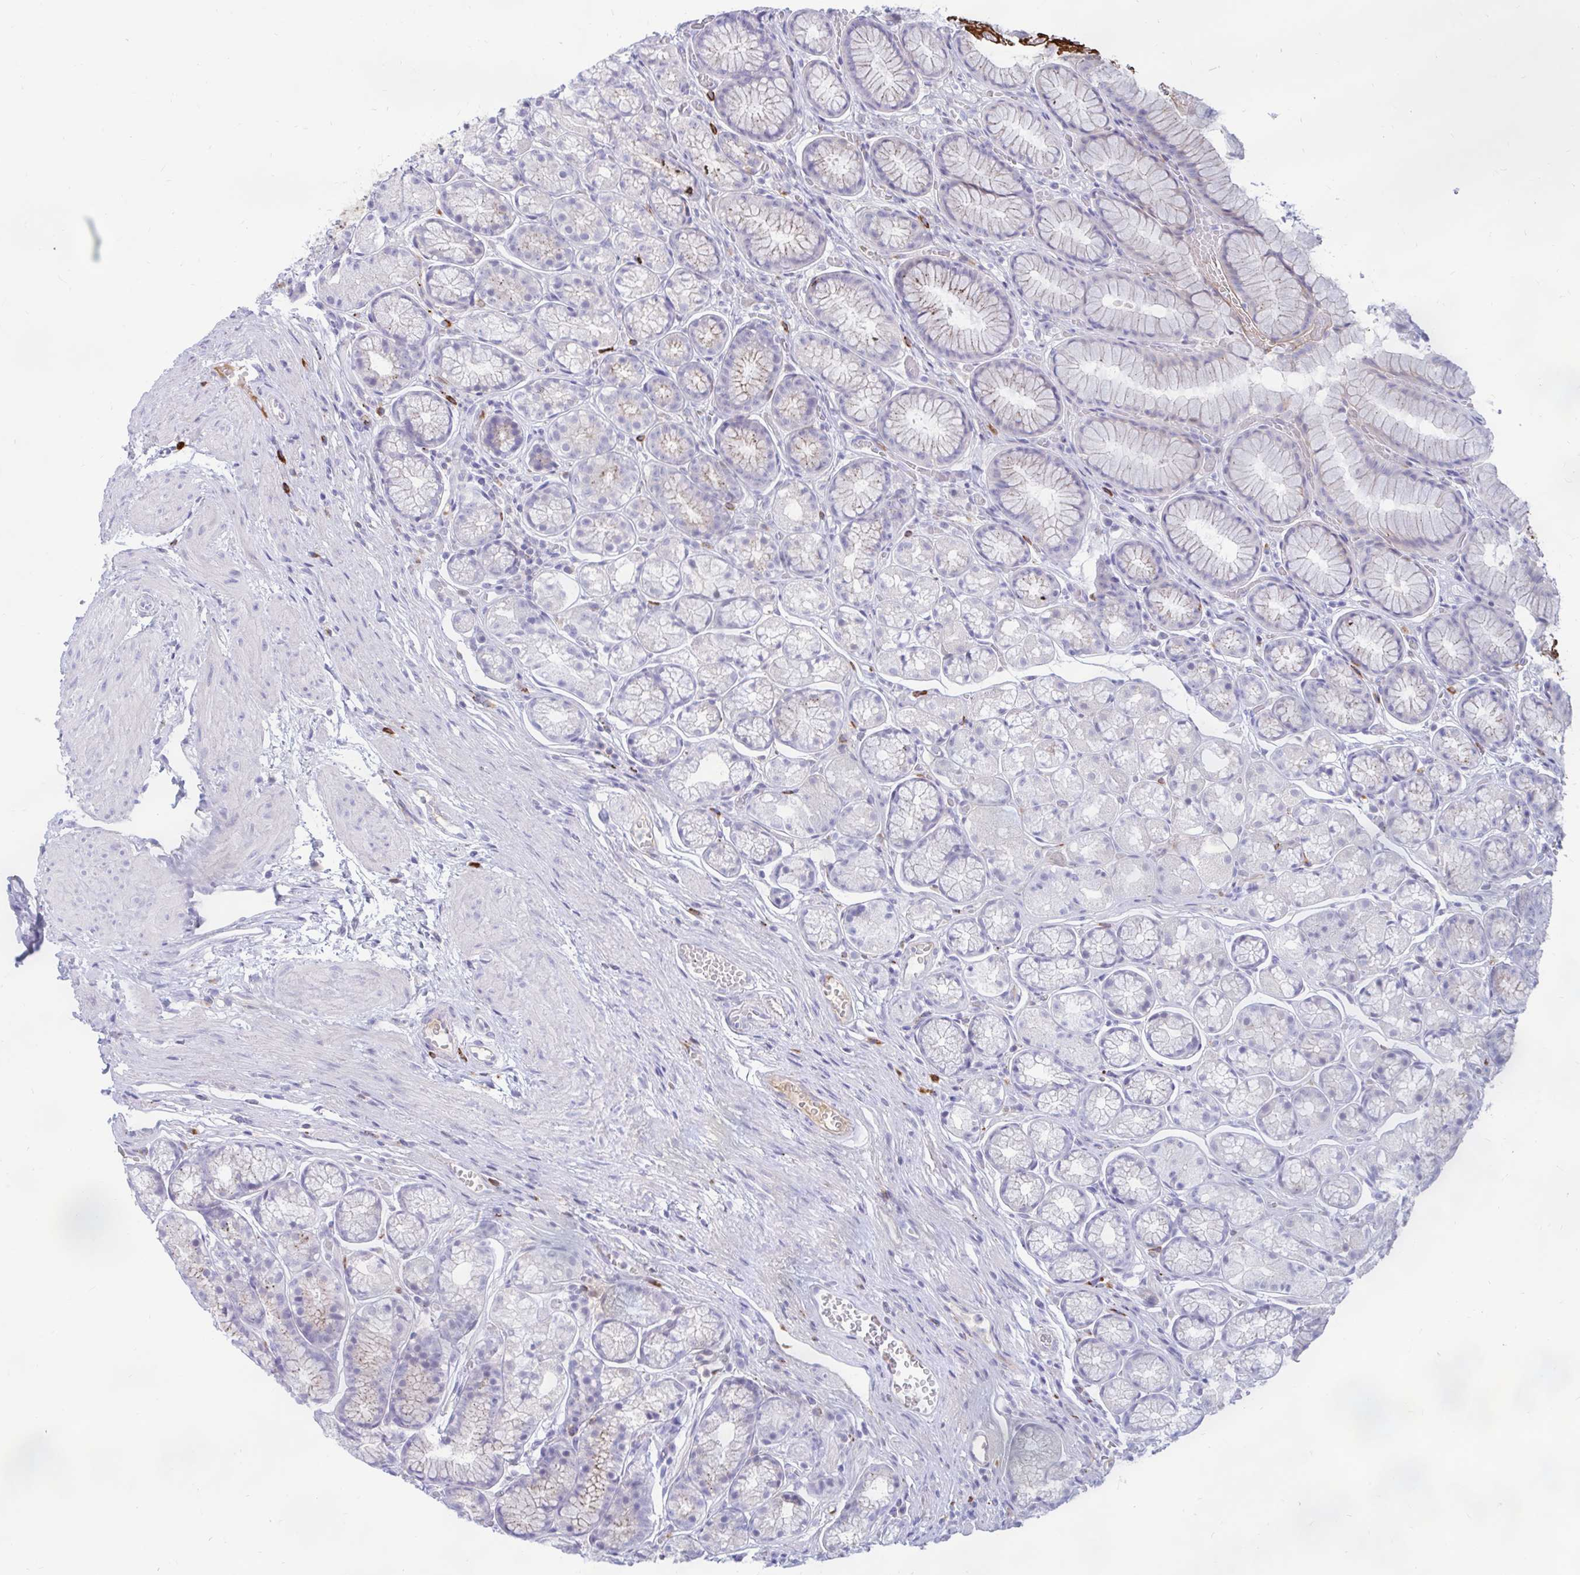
{"staining": {"intensity": "weak", "quantity": "25%-75%", "location": "cytoplasmic/membranous"}, "tissue": "stomach", "cell_type": "Glandular cells", "image_type": "normal", "snomed": [{"axis": "morphology", "description": "Normal tissue, NOS"}, {"axis": "topography", "description": "Smooth muscle"}, {"axis": "topography", "description": "Stomach"}], "caption": "IHC image of normal stomach: stomach stained using IHC demonstrates low levels of weak protein expression localized specifically in the cytoplasmic/membranous of glandular cells, appearing as a cytoplasmic/membranous brown color.", "gene": "FAM219B", "patient": {"sex": "male", "age": 70}}